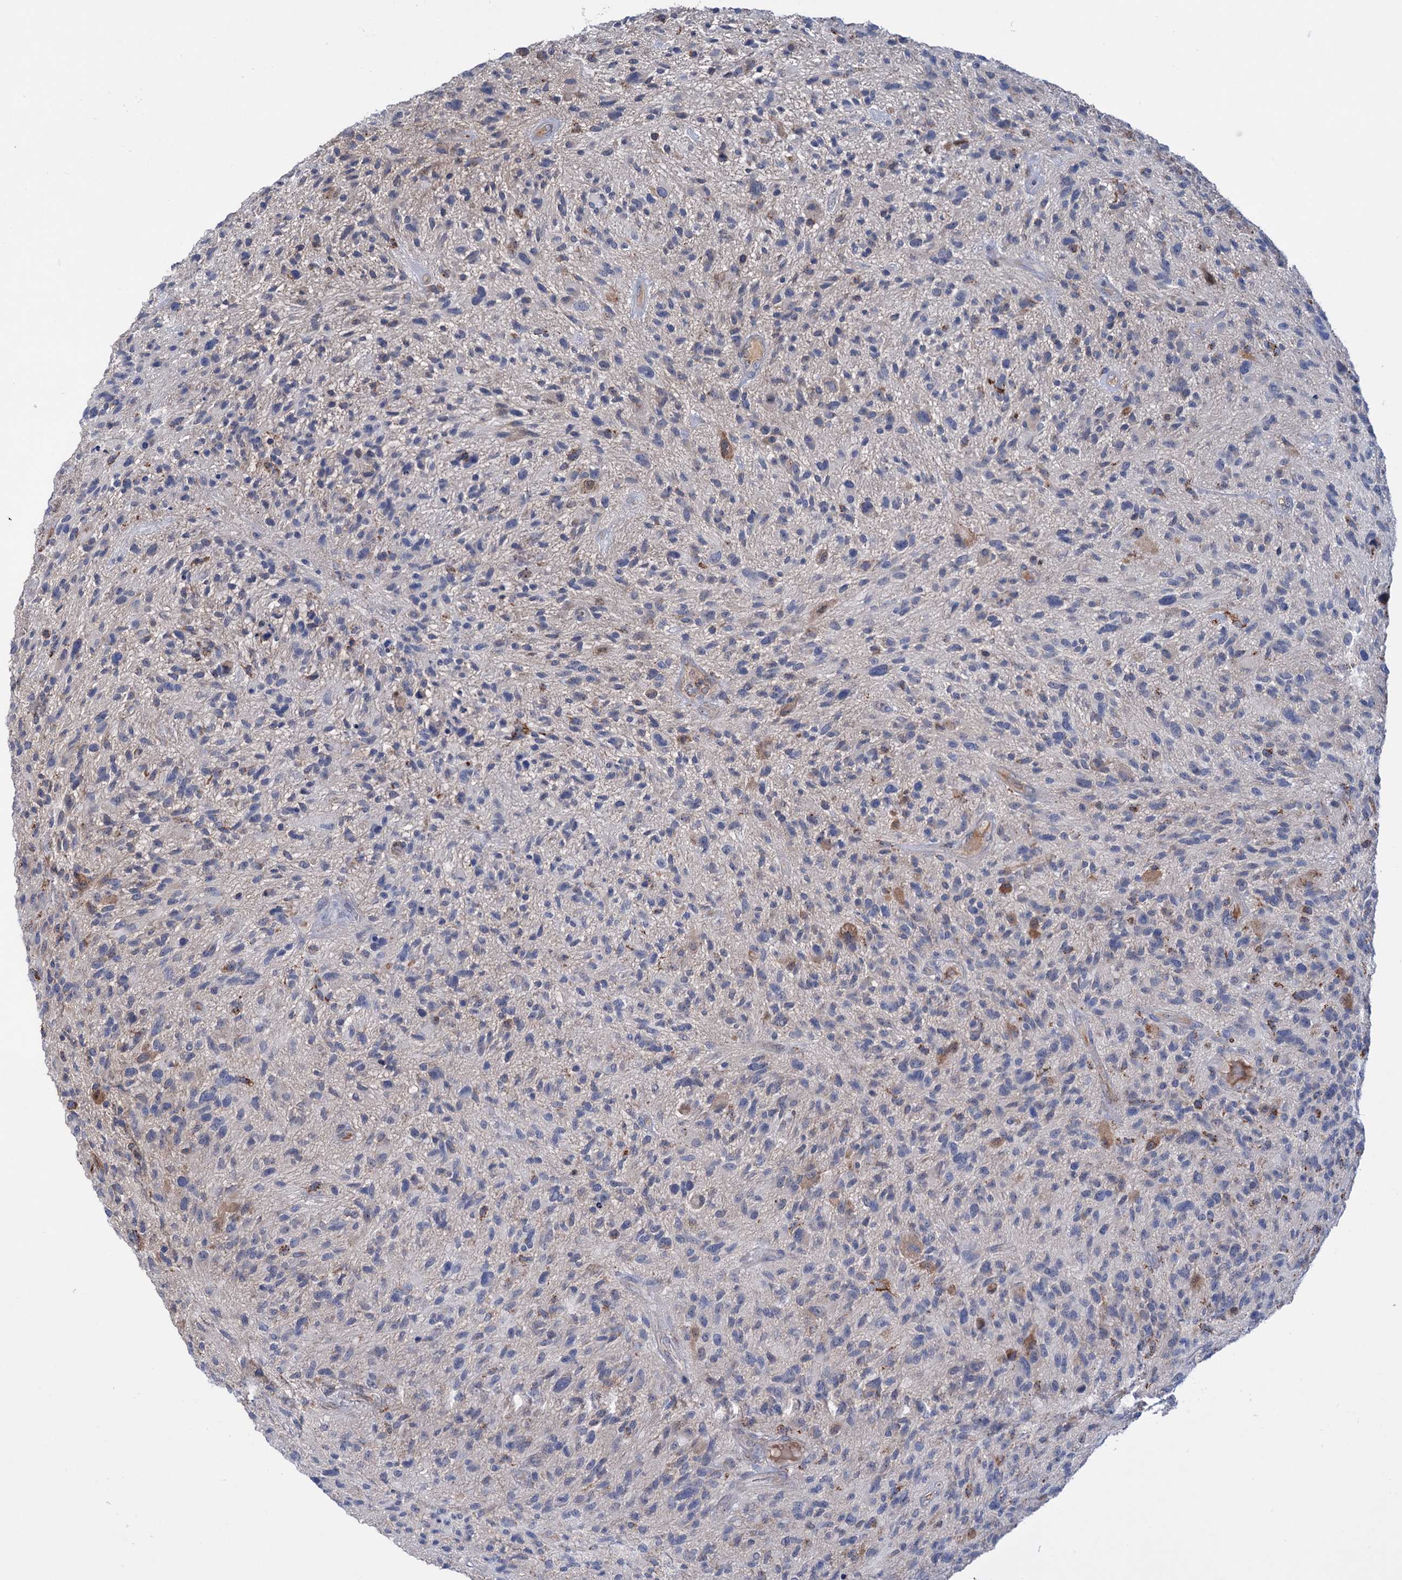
{"staining": {"intensity": "moderate", "quantity": "<25%", "location": "cytoplasmic/membranous"}, "tissue": "glioma", "cell_type": "Tumor cells", "image_type": "cancer", "snomed": [{"axis": "morphology", "description": "Glioma, malignant, High grade"}, {"axis": "topography", "description": "Brain"}], "caption": "Human glioma stained for a protein (brown) demonstrates moderate cytoplasmic/membranous positive positivity in approximately <25% of tumor cells.", "gene": "LPIN1", "patient": {"sex": "male", "age": 47}}